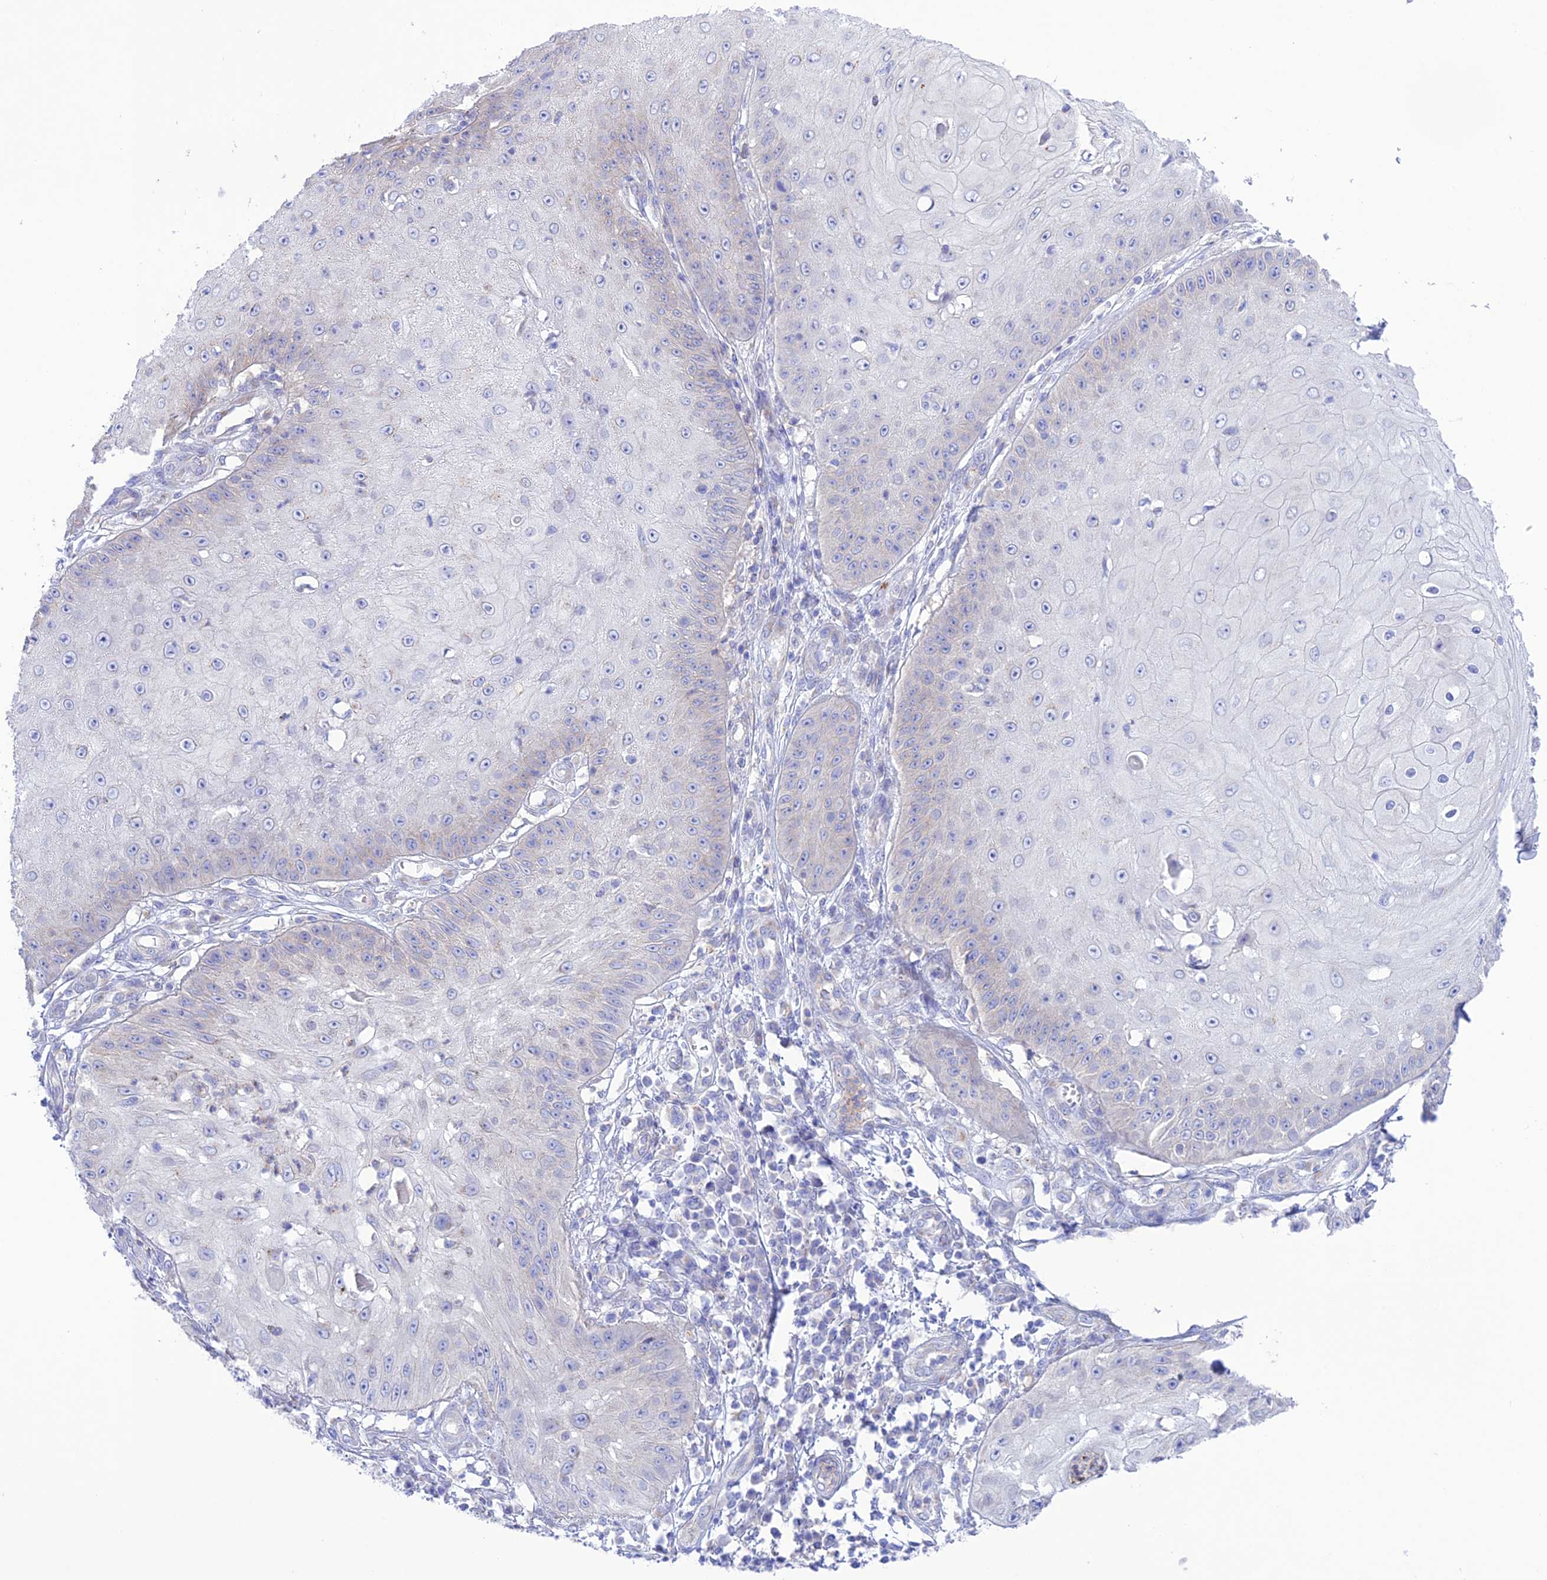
{"staining": {"intensity": "negative", "quantity": "none", "location": "none"}, "tissue": "skin cancer", "cell_type": "Tumor cells", "image_type": "cancer", "snomed": [{"axis": "morphology", "description": "Squamous cell carcinoma, NOS"}, {"axis": "topography", "description": "Skin"}], "caption": "Tumor cells show no significant expression in skin cancer.", "gene": "CHSY3", "patient": {"sex": "male", "age": 70}}